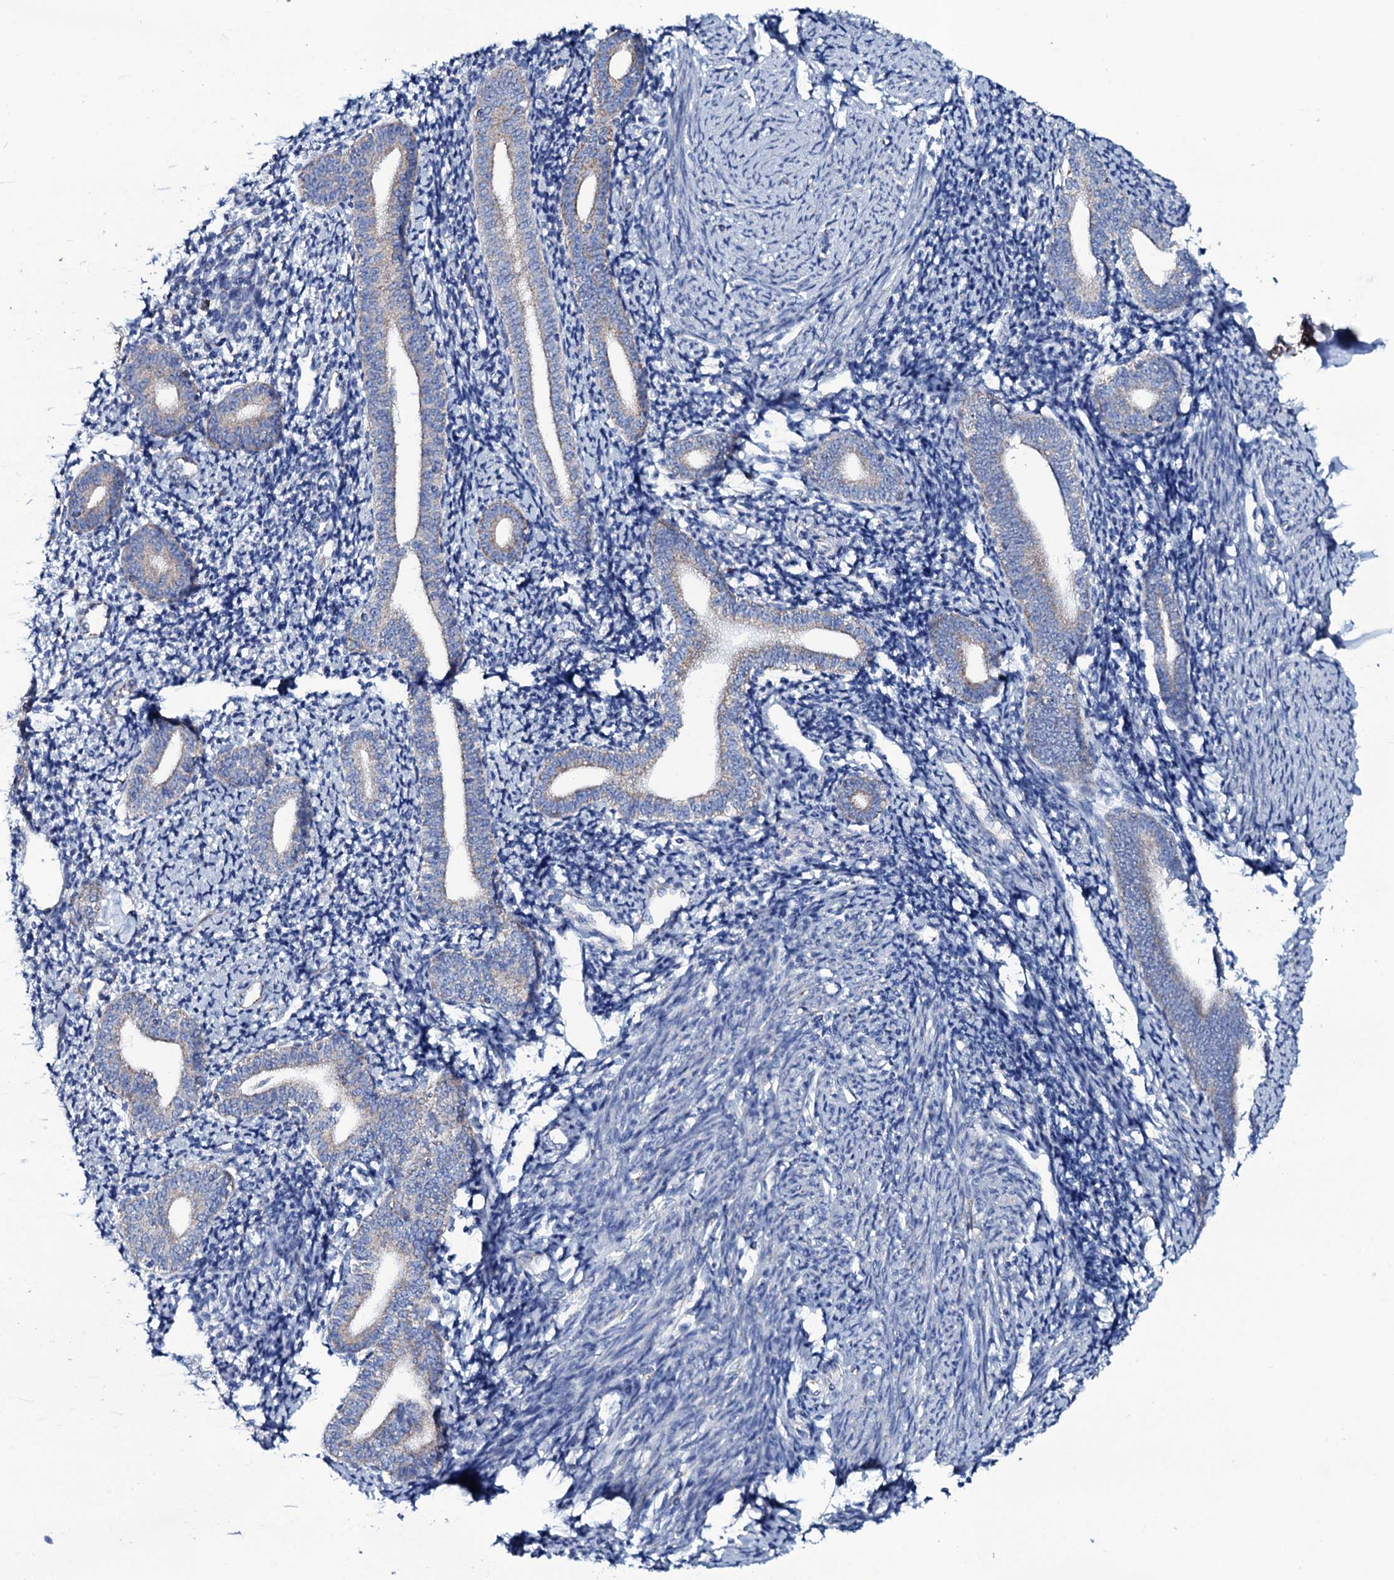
{"staining": {"intensity": "negative", "quantity": "none", "location": "none"}, "tissue": "endometrium", "cell_type": "Cells in endometrial stroma", "image_type": "normal", "snomed": [{"axis": "morphology", "description": "Normal tissue, NOS"}, {"axis": "topography", "description": "Endometrium"}], "caption": "The image reveals no significant staining in cells in endometrial stroma of endometrium.", "gene": "MRPS35", "patient": {"sex": "female", "age": 56}}